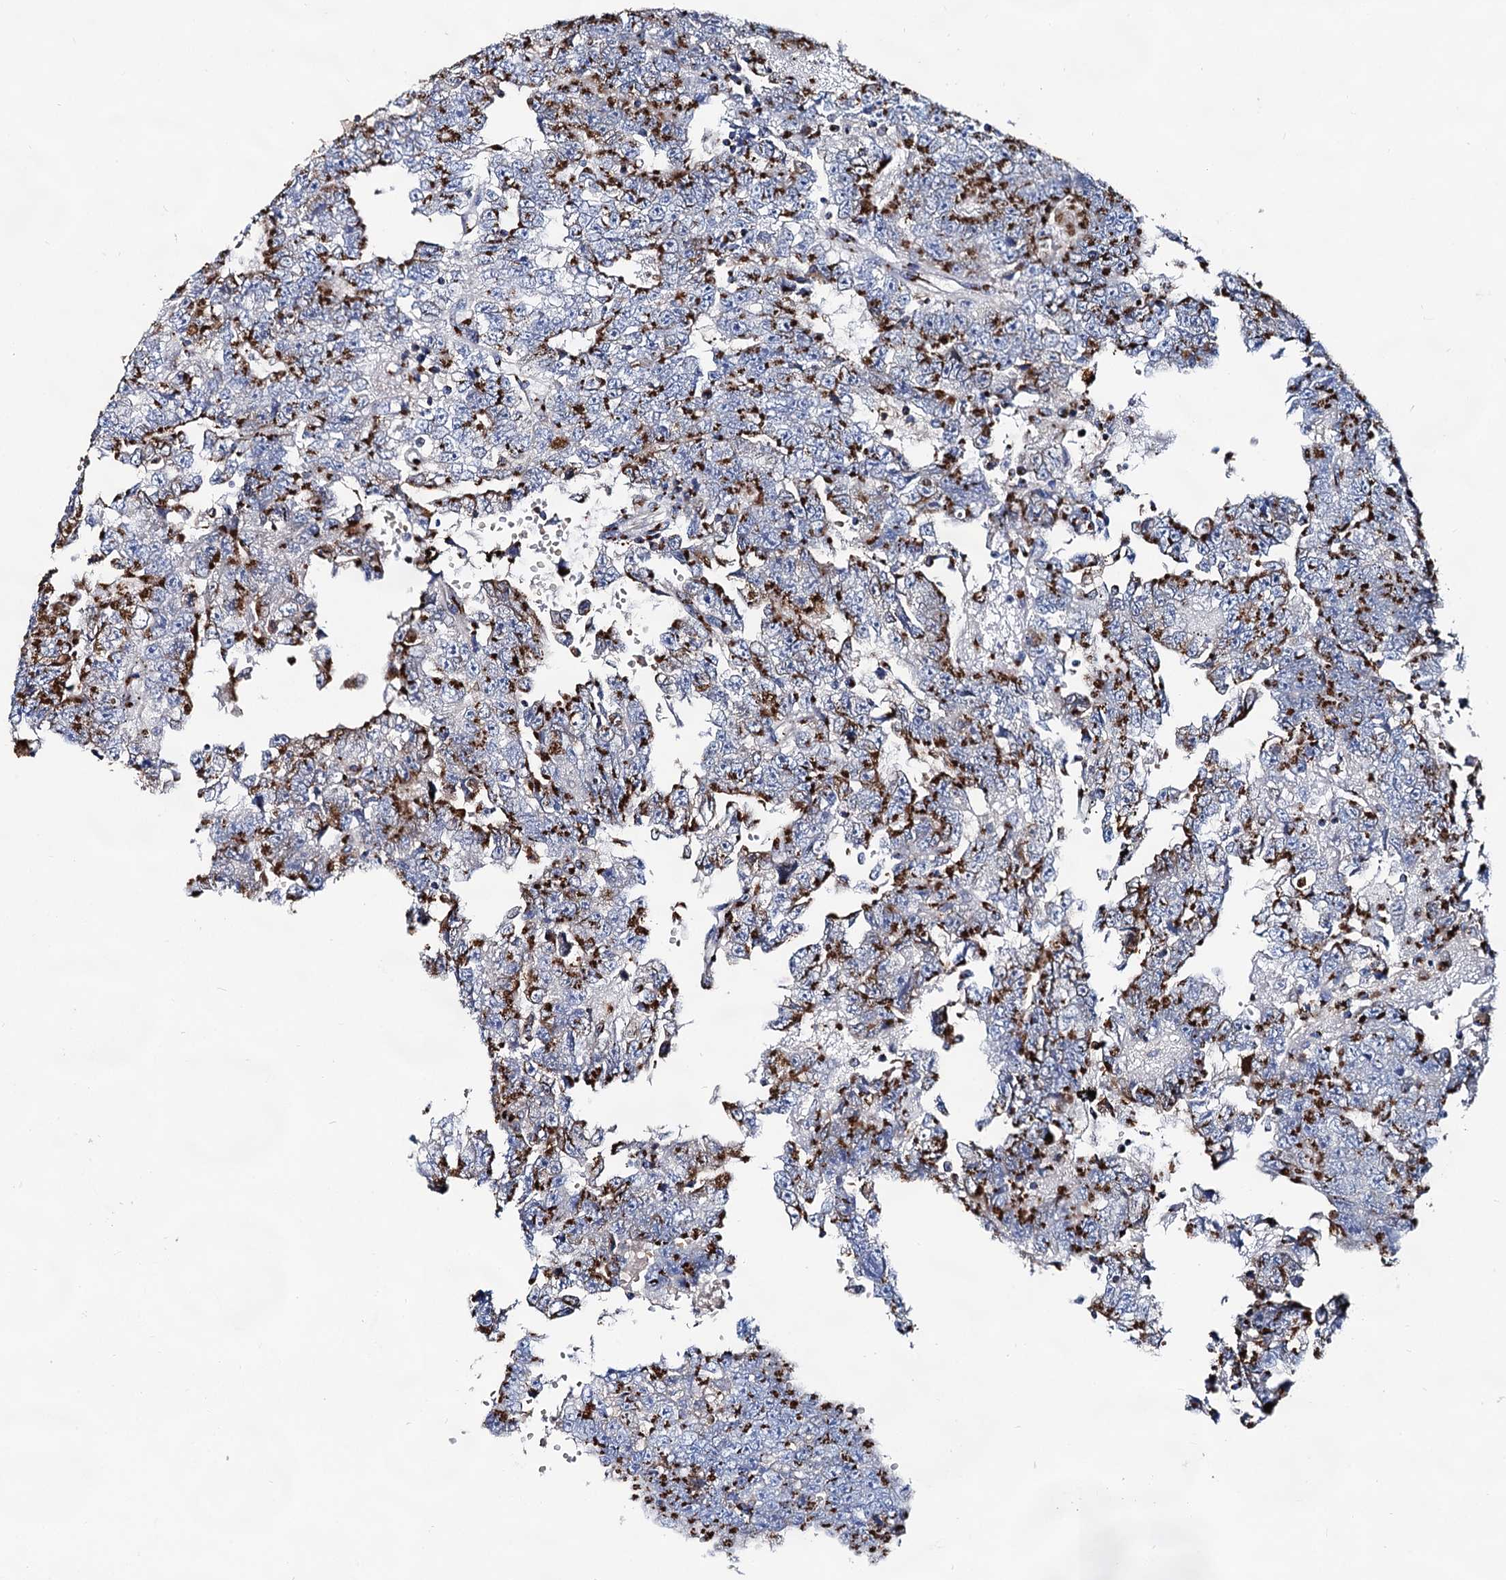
{"staining": {"intensity": "strong", "quantity": "25%-75%", "location": "cytoplasmic/membranous"}, "tissue": "testis cancer", "cell_type": "Tumor cells", "image_type": "cancer", "snomed": [{"axis": "morphology", "description": "Carcinoma, Embryonal, NOS"}, {"axis": "topography", "description": "Testis"}], "caption": "This is a micrograph of immunohistochemistry (IHC) staining of testis cancer (embryonal carcinoma), which shows strong positivity in the cytoplasmic/membranous of tumor cells.", "gene": "TM9SF3", "patient": {"sex": "male", "age": 25}}